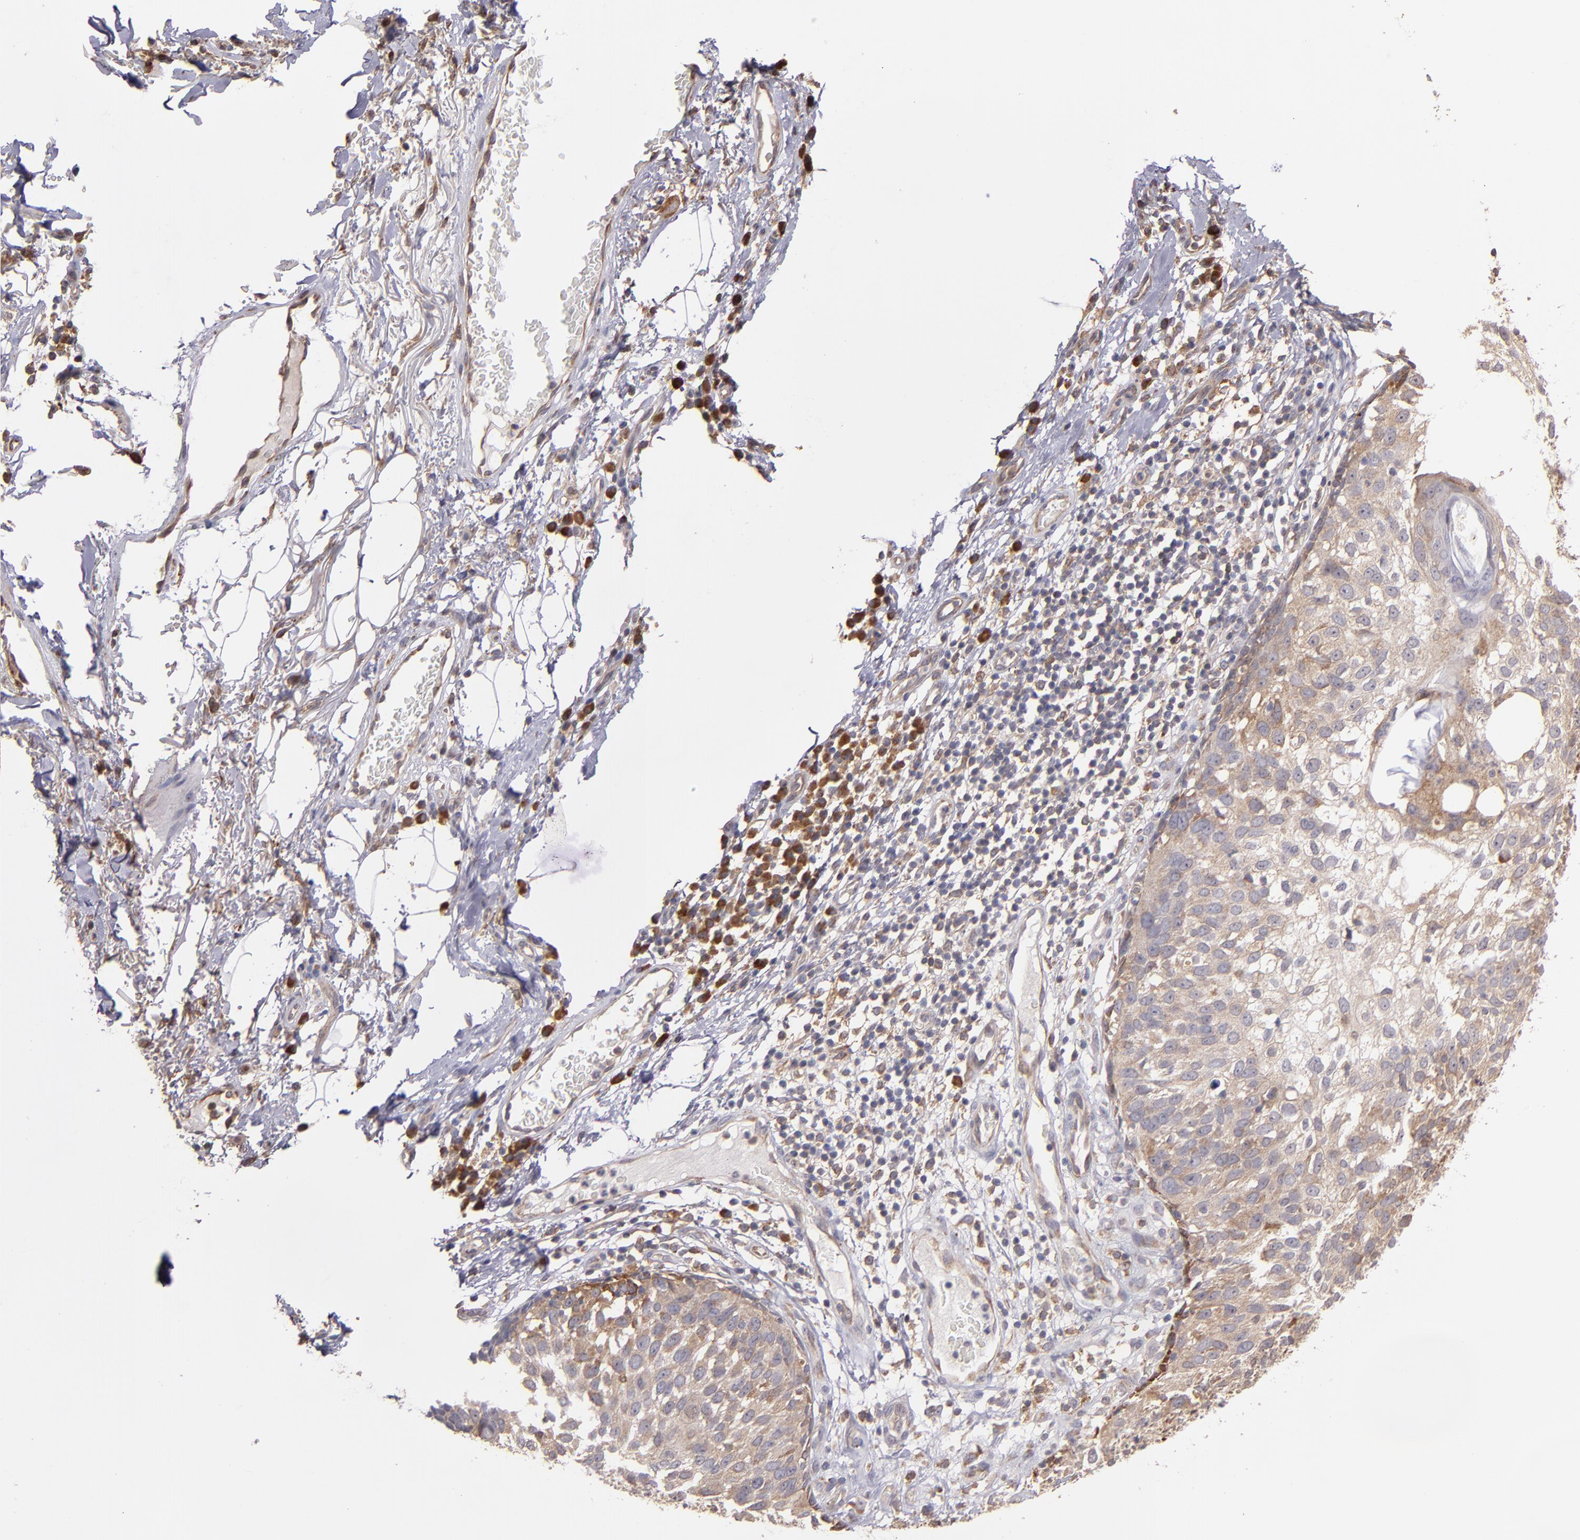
{"staining": {"intensity": "moderate", "quantity": ">75%", "location": "cytoplasmic/membranous"}, "tissue": "skin cancer", "cell_type": "Tumor cells", "image_type": "cancer", "snomed": [{"axis": "morphology", "description": "Squamous cell carcinoma, NOS"}, {"axis": "topography", "description": "Skin"}], "caption": "A high-resolution histopathology image shows IHC staining of skin squamous cell carcinoma, which reveals moderate cytoplasmic/membranous staining in approximately >75% of tumor cells. The staining was performed using DAB, with brown indicating positive protein expression. Nuclei are stained blue with hematoxylin.", "gene": "IFIH1", "patient": {"sex": "male", "age": 87}}